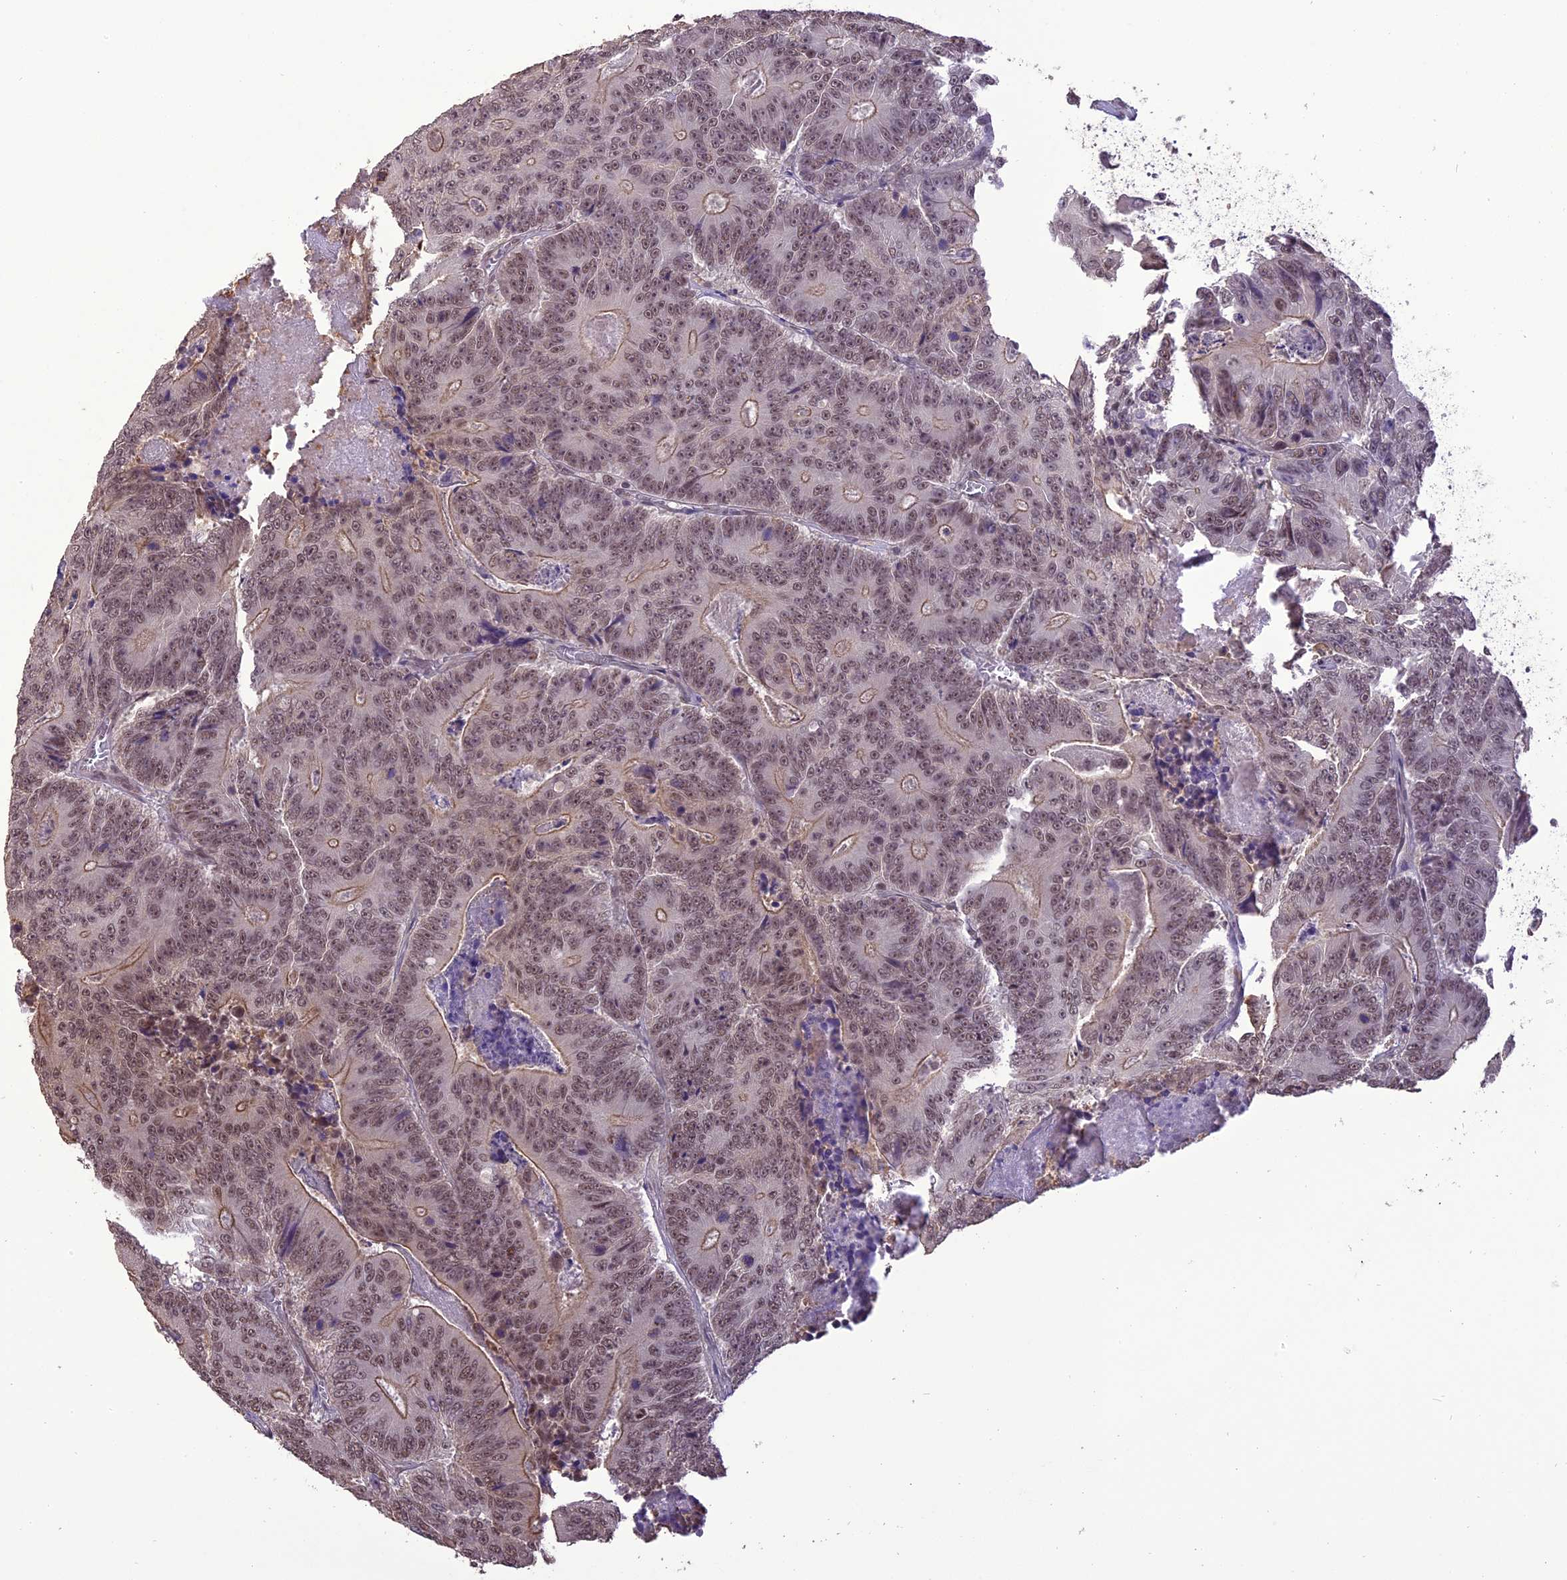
{"staining": {"intensity": "moderate", "quantity": ">75%", "location": "cytoplasmic/membranous,nuclear"}, "tissue": "colorectal cancer", "cell_type": "Tumor cells", "image_type": "cancer", "snomed": [{"axis": "morphology", "description": "Adenocarcinoma, NOS"}, {"axis": "topography", "description": "Colon"}], "caption": "DAB (3,3'-diaminobenzidine) immunohistochemical staining of human colorectal adenocarcinoma exhibits moderate cytoplasmic/membranous and nuclear protein positivity in approximately >75% of tumor cells. Using DAB (3,3'-diaminobenzidine) (brown) and hematoxylin (blue) stains, captured at high magnification using brightfield microscopy.", "gene": "TIGD7", "patient": {"sex": "male", "age": 83}}